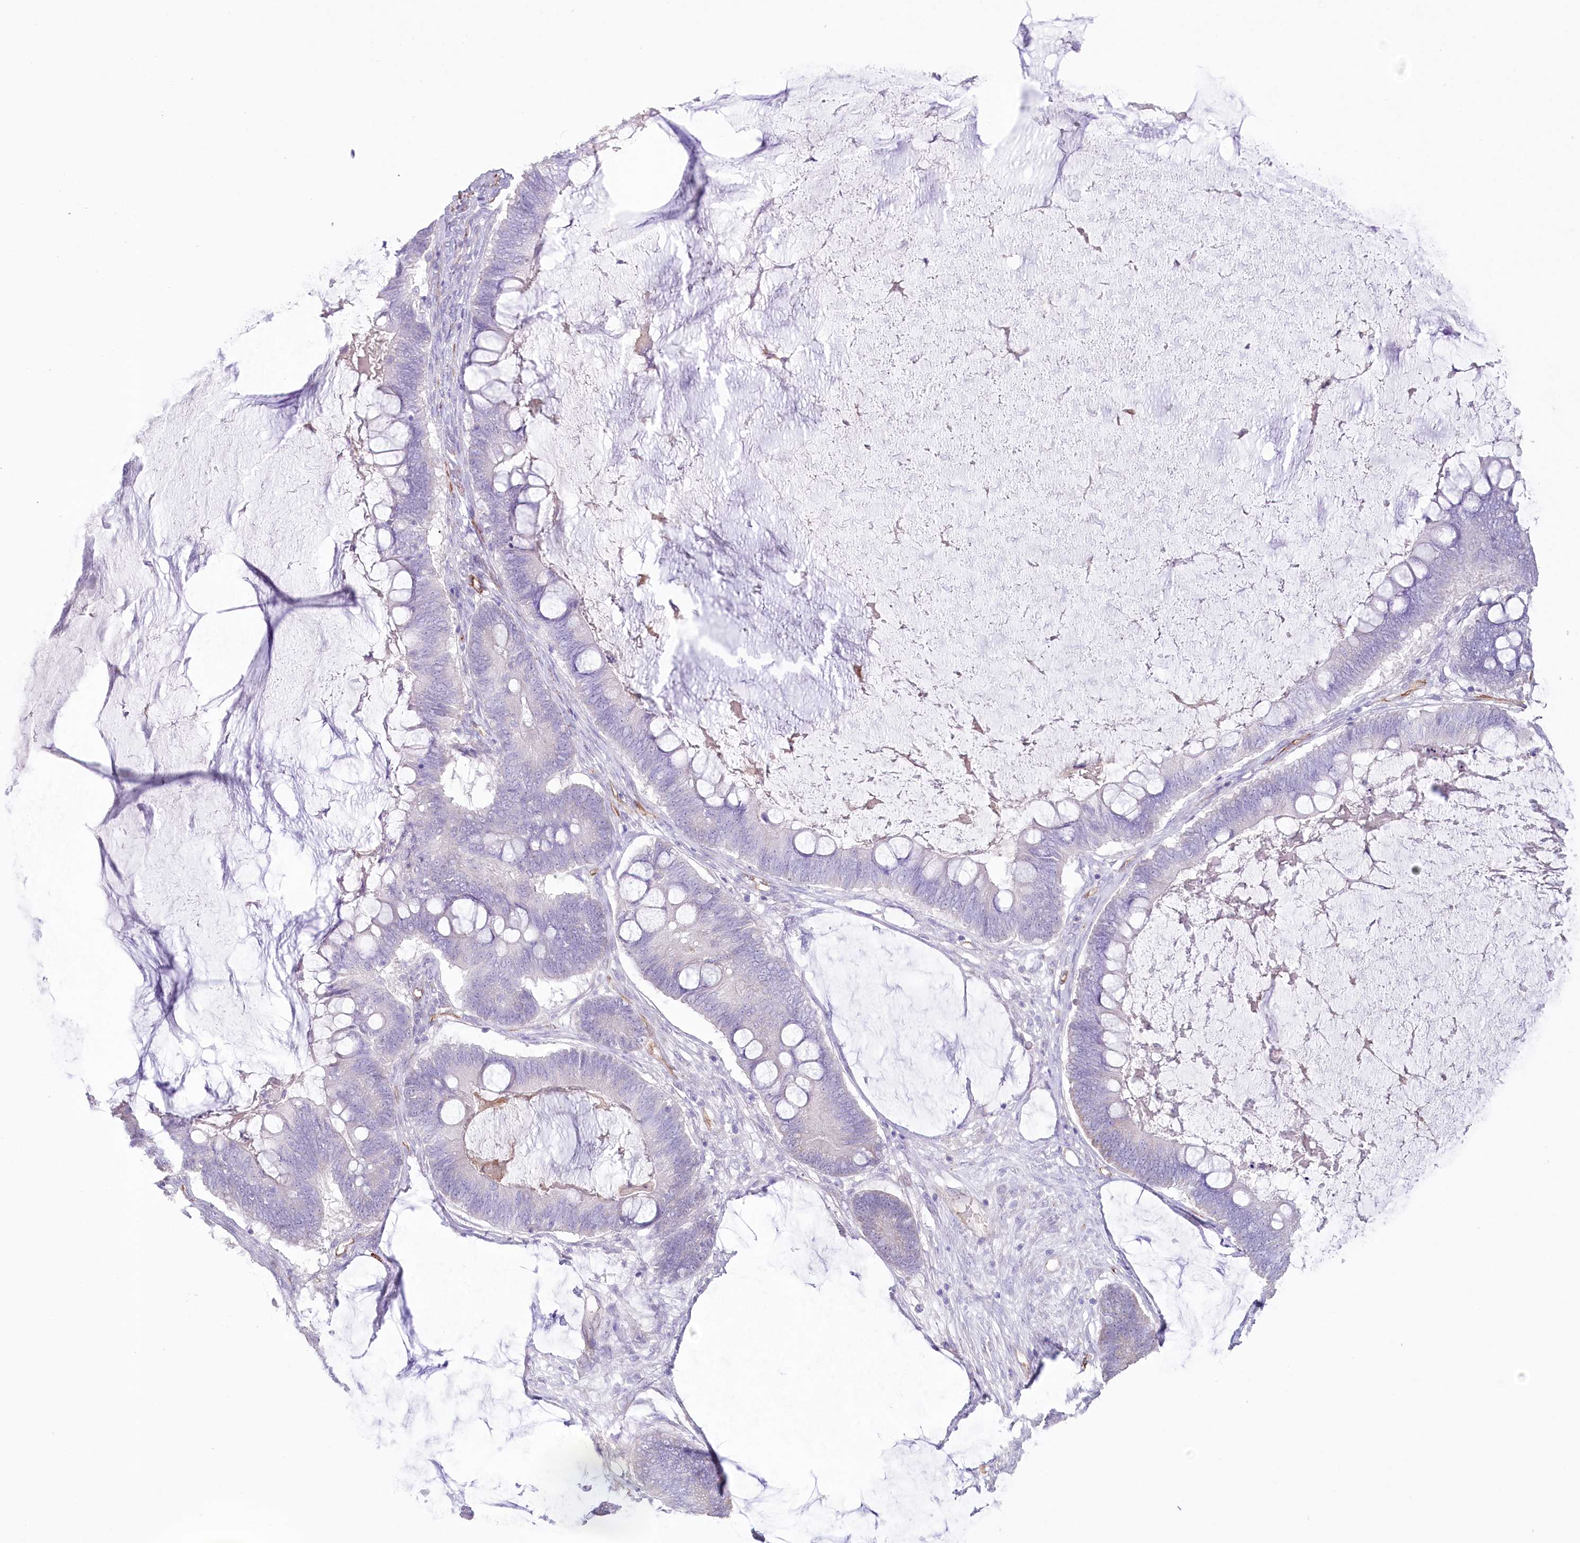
{"staining": {"intensity": "negative", "quantity": "none", "location": "none"}, "tissue": "ovarian cancer", "cell_type": "Tumor cells", "image_type": "cancer", "snomed": [{"axis": "morphology", "description": "Cystadenocarcinoma, mucinous, NOS"}, {"axis": "topography", "description": "Ovary"}], "caption": "Tumor cells are negative for brown protein staining in mucinous cystadenocarcinoma (ovarian).", "gene": "SLC39A10", "patient": {"sex": "female", "age": 61}}